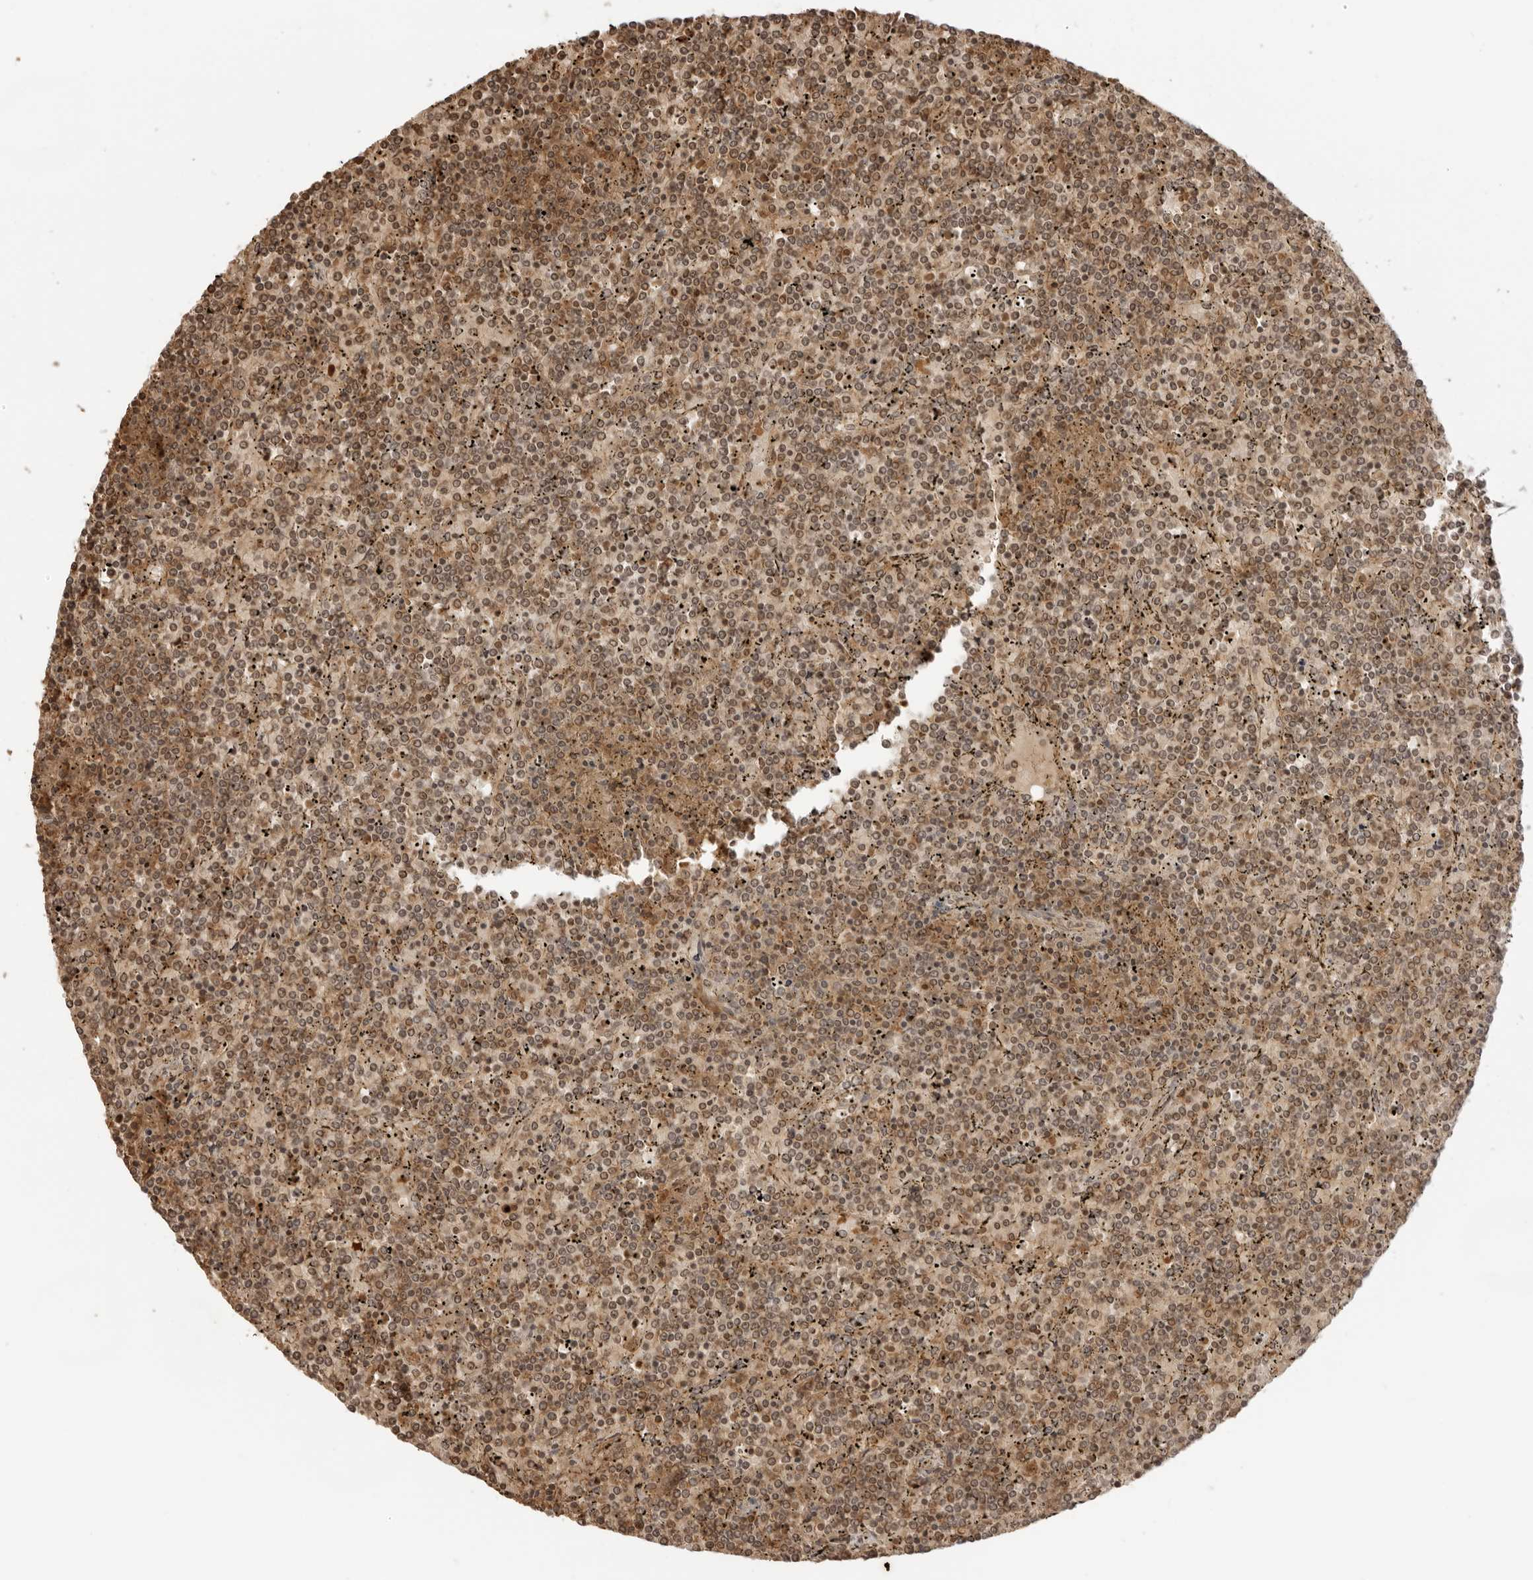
{"staining": {"intensity": "moderate", "quantity": ">75%", "location": "cytoplasmic/membranous,nuclear"}, "tissue": "lymphoma", "cell_type": "Tumor cells", "image_type": "cancer", "snomed": [{"axis": "morphology", "description": "Malignant lymphoma, non-Hodgkin's type, Low grade"}, {"axis": "topography", "description": "Spleen"}], "caption": "IHC micrograph of human lymphoma stained for a protein (brown), which exhibits medium levels of moderate cytoplasmic/membranous and nuclear expression in approximately >75% of tumor cells.", "gene": "IKBKE", "patient": {"sex": "female", "age": 19}}